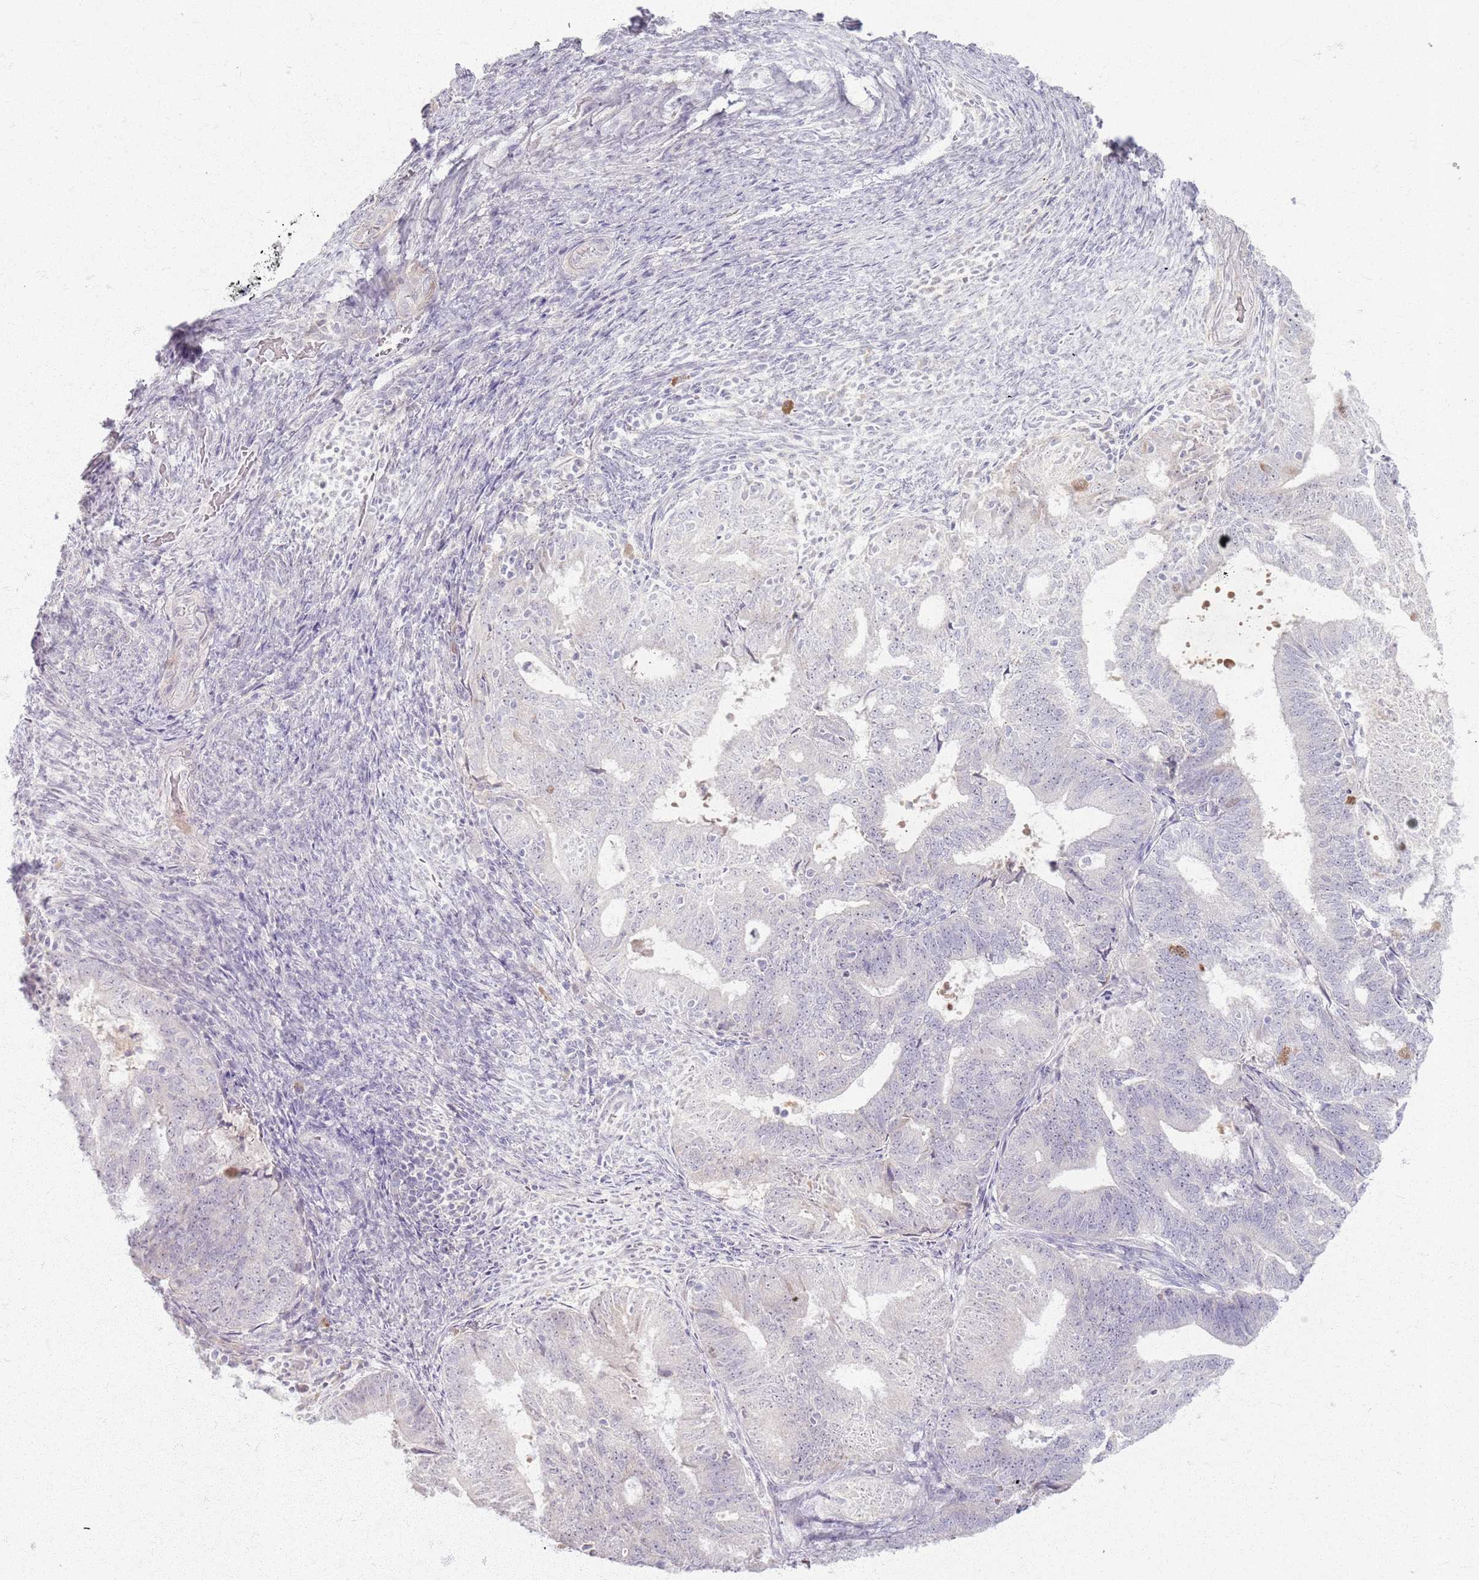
{"staining": {"intensity": "negative", "quantity": "none", "location": "none"}, "tissue": "endometrial cancer", "cell_type": "Tumor cells", "image_type": "cancer", "snomed": [{"axis": "morphology", "description": "Adenocarcinoma, NOS"}, {"axis": "topography", "description": "Endometrium"}], "caption": "A histopathology image of adenocarcinoma (endometrial) stained for a protein reveals no brown staining in tumor cells. (Stains: DAB immunohistochemistry (IHC) with hematoxylin counter stain, Microscopy: brightfield microscopy at high magnification).", "gene": "CRIPT", "patient": {"sex": "female", "age": 70}}